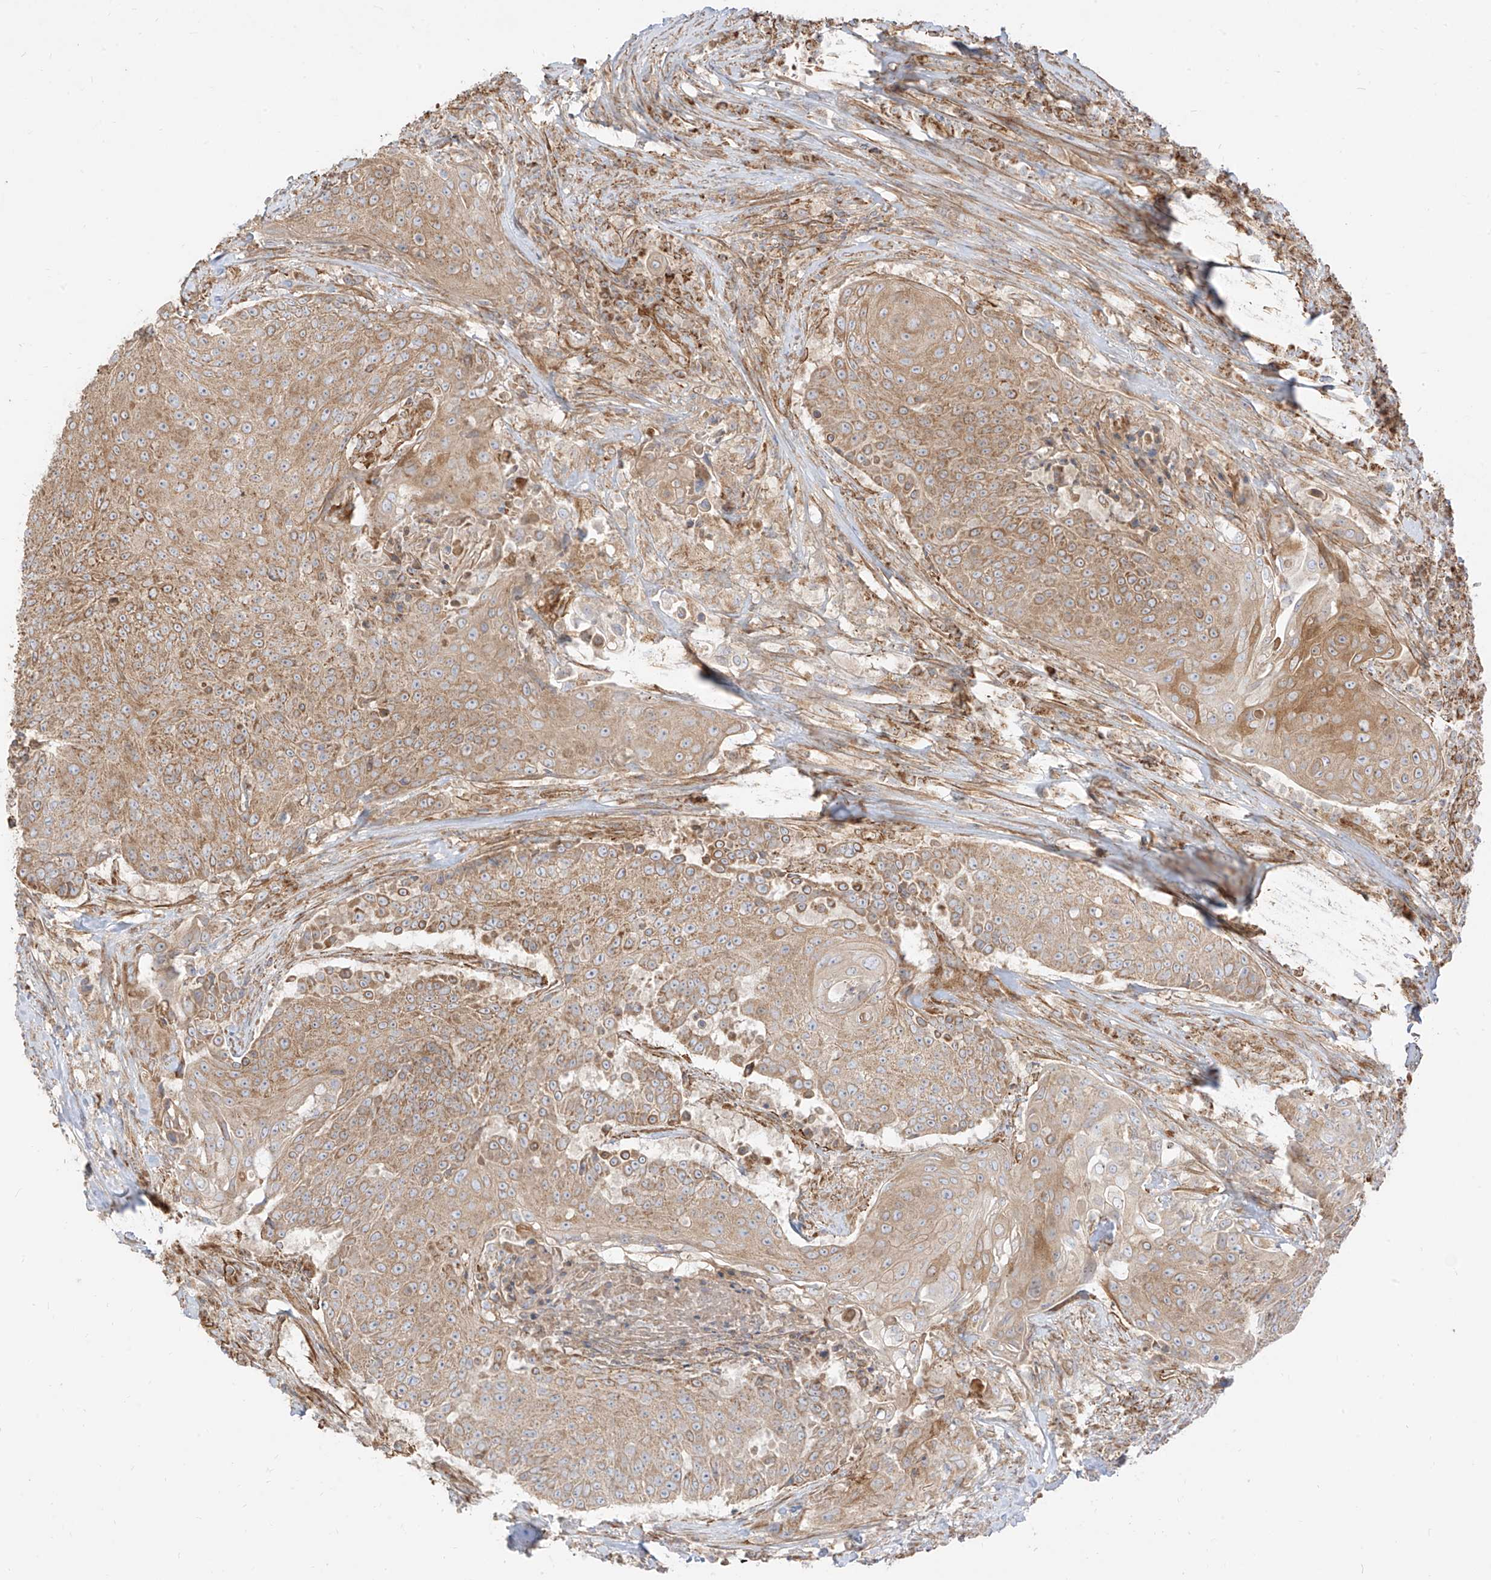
{"staining": {"intensity": "moderate", "quantity": ">75%", "location": "cytoplasmic/membranous"}, "tissue": "urothelial cancer", "cell_type": "Tumor cells", "image_type": "cancer", "snomed": [{"axis": "morphology", "description": "Urothelial carcinoma, High grade"}, {"axis": "topography", "description": "Urinary bladder"}], "caption": "This is an image of immunohistochemistry staining of high-grade urothelial carcinoma, which shows moderate staining in the cytoplasmic/membranous of tumor cells.", "gene": "PLCL1", "patient": {"sex": "female", "age": 63}}